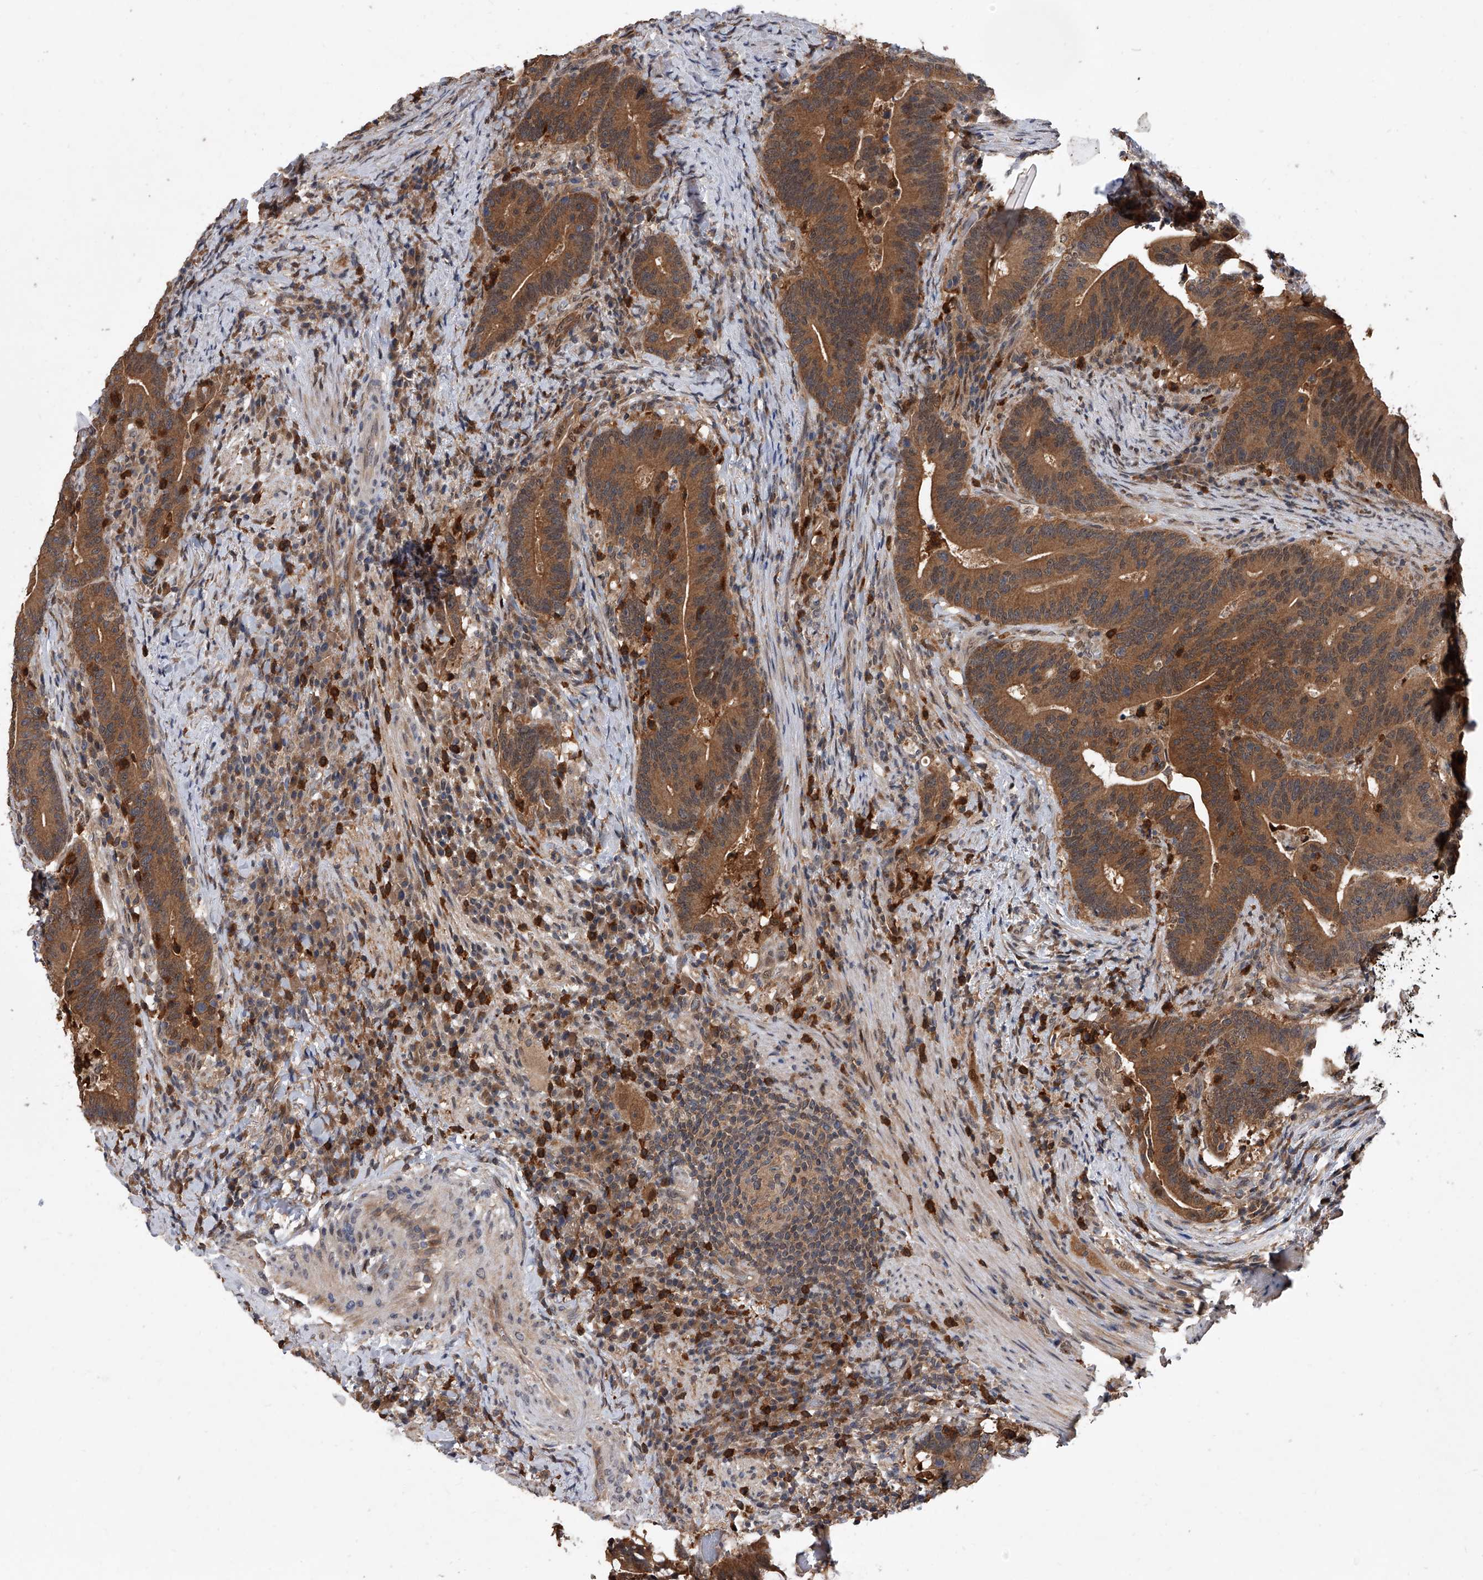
{"staining": {"intensity": "strong", "quantity": ">75%", "location": "cytoplasmic/membranous"}, "tissue": "colorectal cancer", "cell_type": "Tumor cells", "image_type": "cancer", "snomed": [{"axis": "morphology", "description": "Adenocarcinoma, NOS"}, {"axis": "topography", "description": "Colon"}], "caption": "A micrograph of human colorectal cancer stained for a protein shows strong cytoplasmic/membranous brown staining in tumor cells.", "gene": "BHLHE23", "patient": {"sex": "female", "age": 66}}